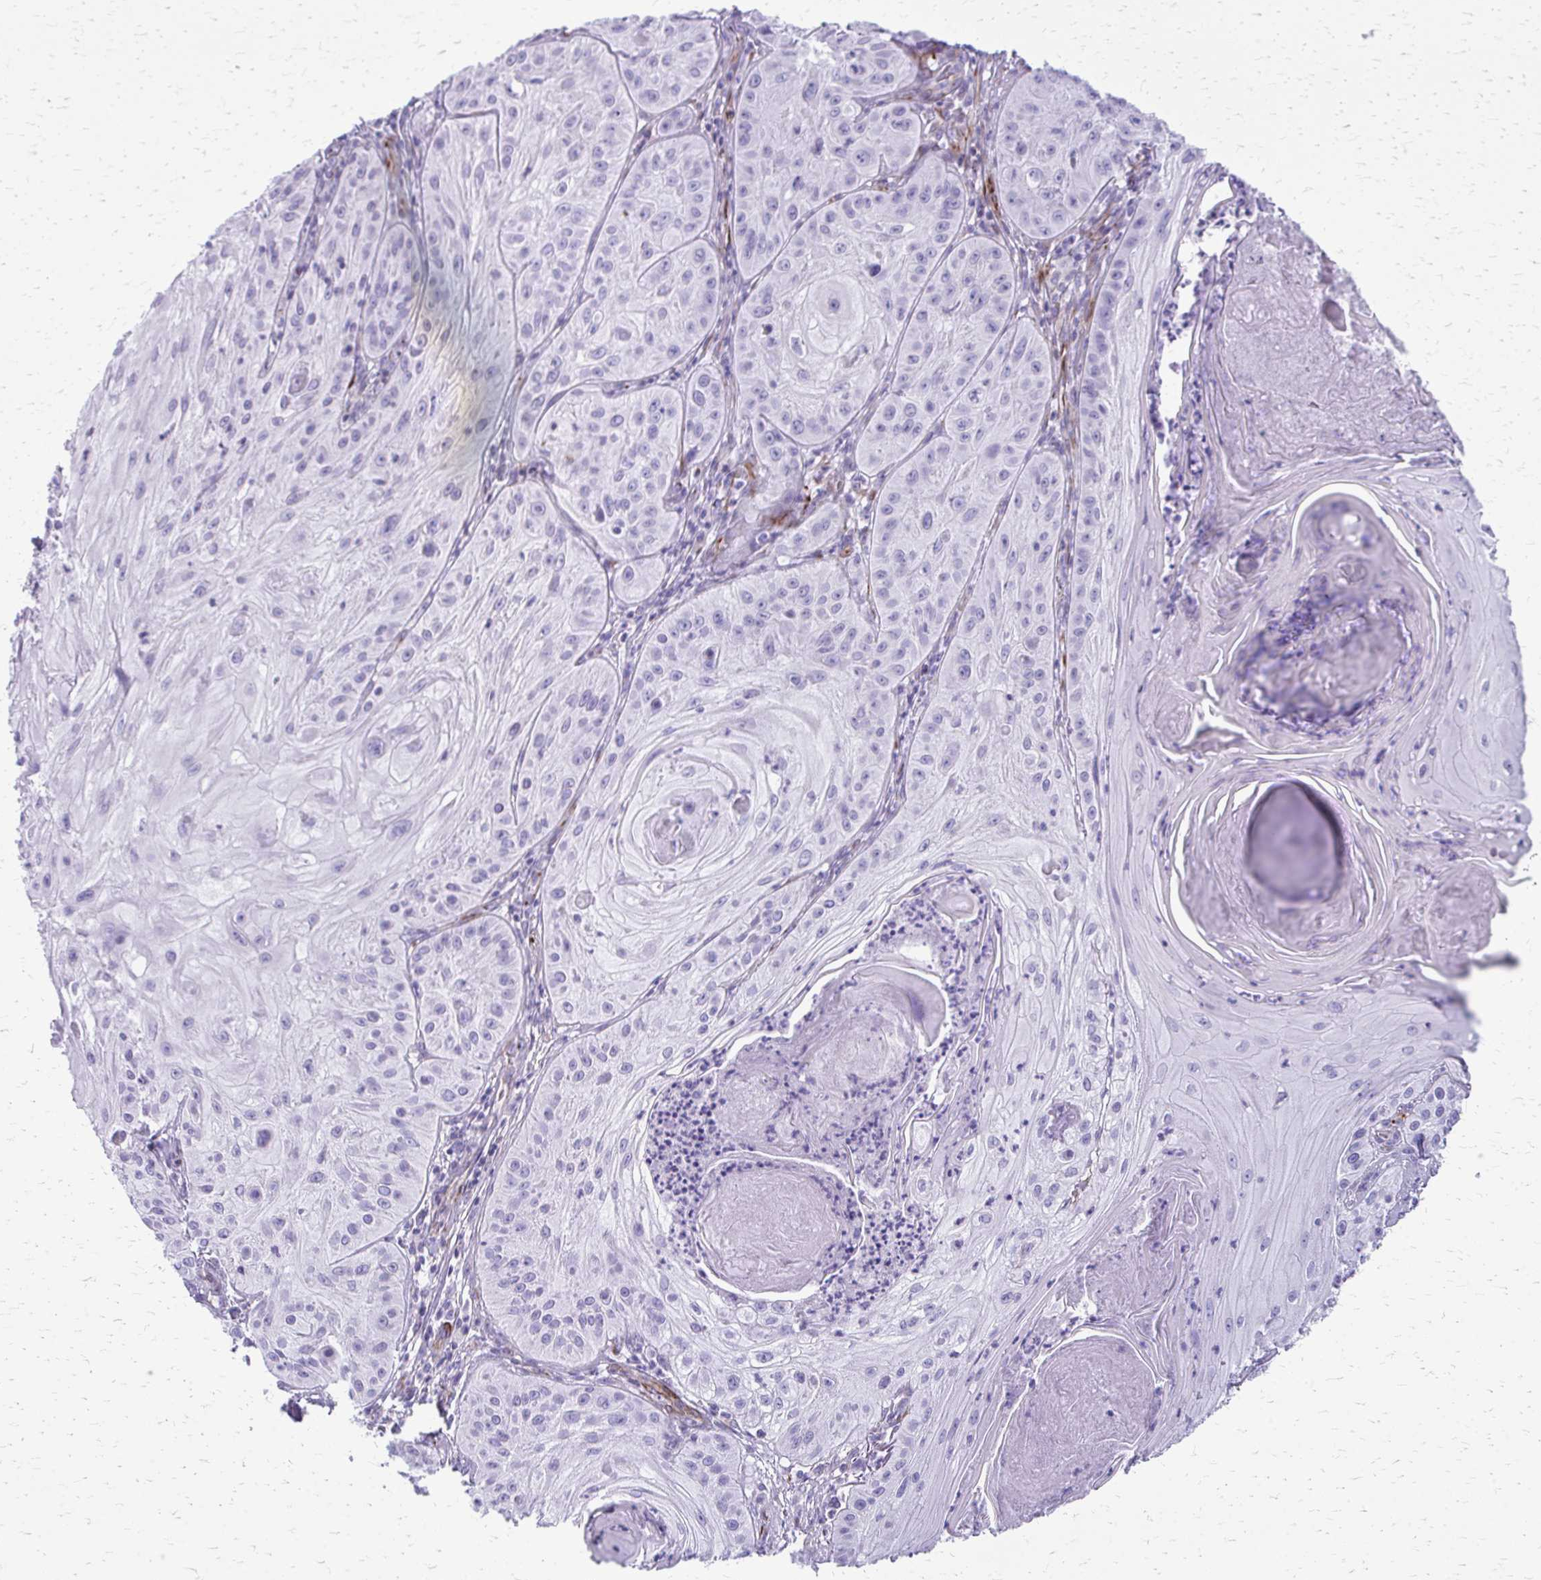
{"staining": {"intensity": "negative", "quantity": "none", "location": "none"}, "tissue": "skin cancer", "cell_type": "Tumor cells", "image_type": "cancer", "snomed": [{"axis": "morphology", "description": "Squamous cell carcinoma, NOS"}, {"axis": "topography", "description": "Skin"}], "caption": "DAB immunohistochemical staining of skin cancer (squamous cell carcinoma) demonstrates no significant expression in tumor cells. Brightfield microscopy of immunohistochemistry stained with DAB (brown) and hematoxylin (blue), captured at high magnification.", "gene": "TRIM6", "patient": {"sex": "male", "age": 85}}